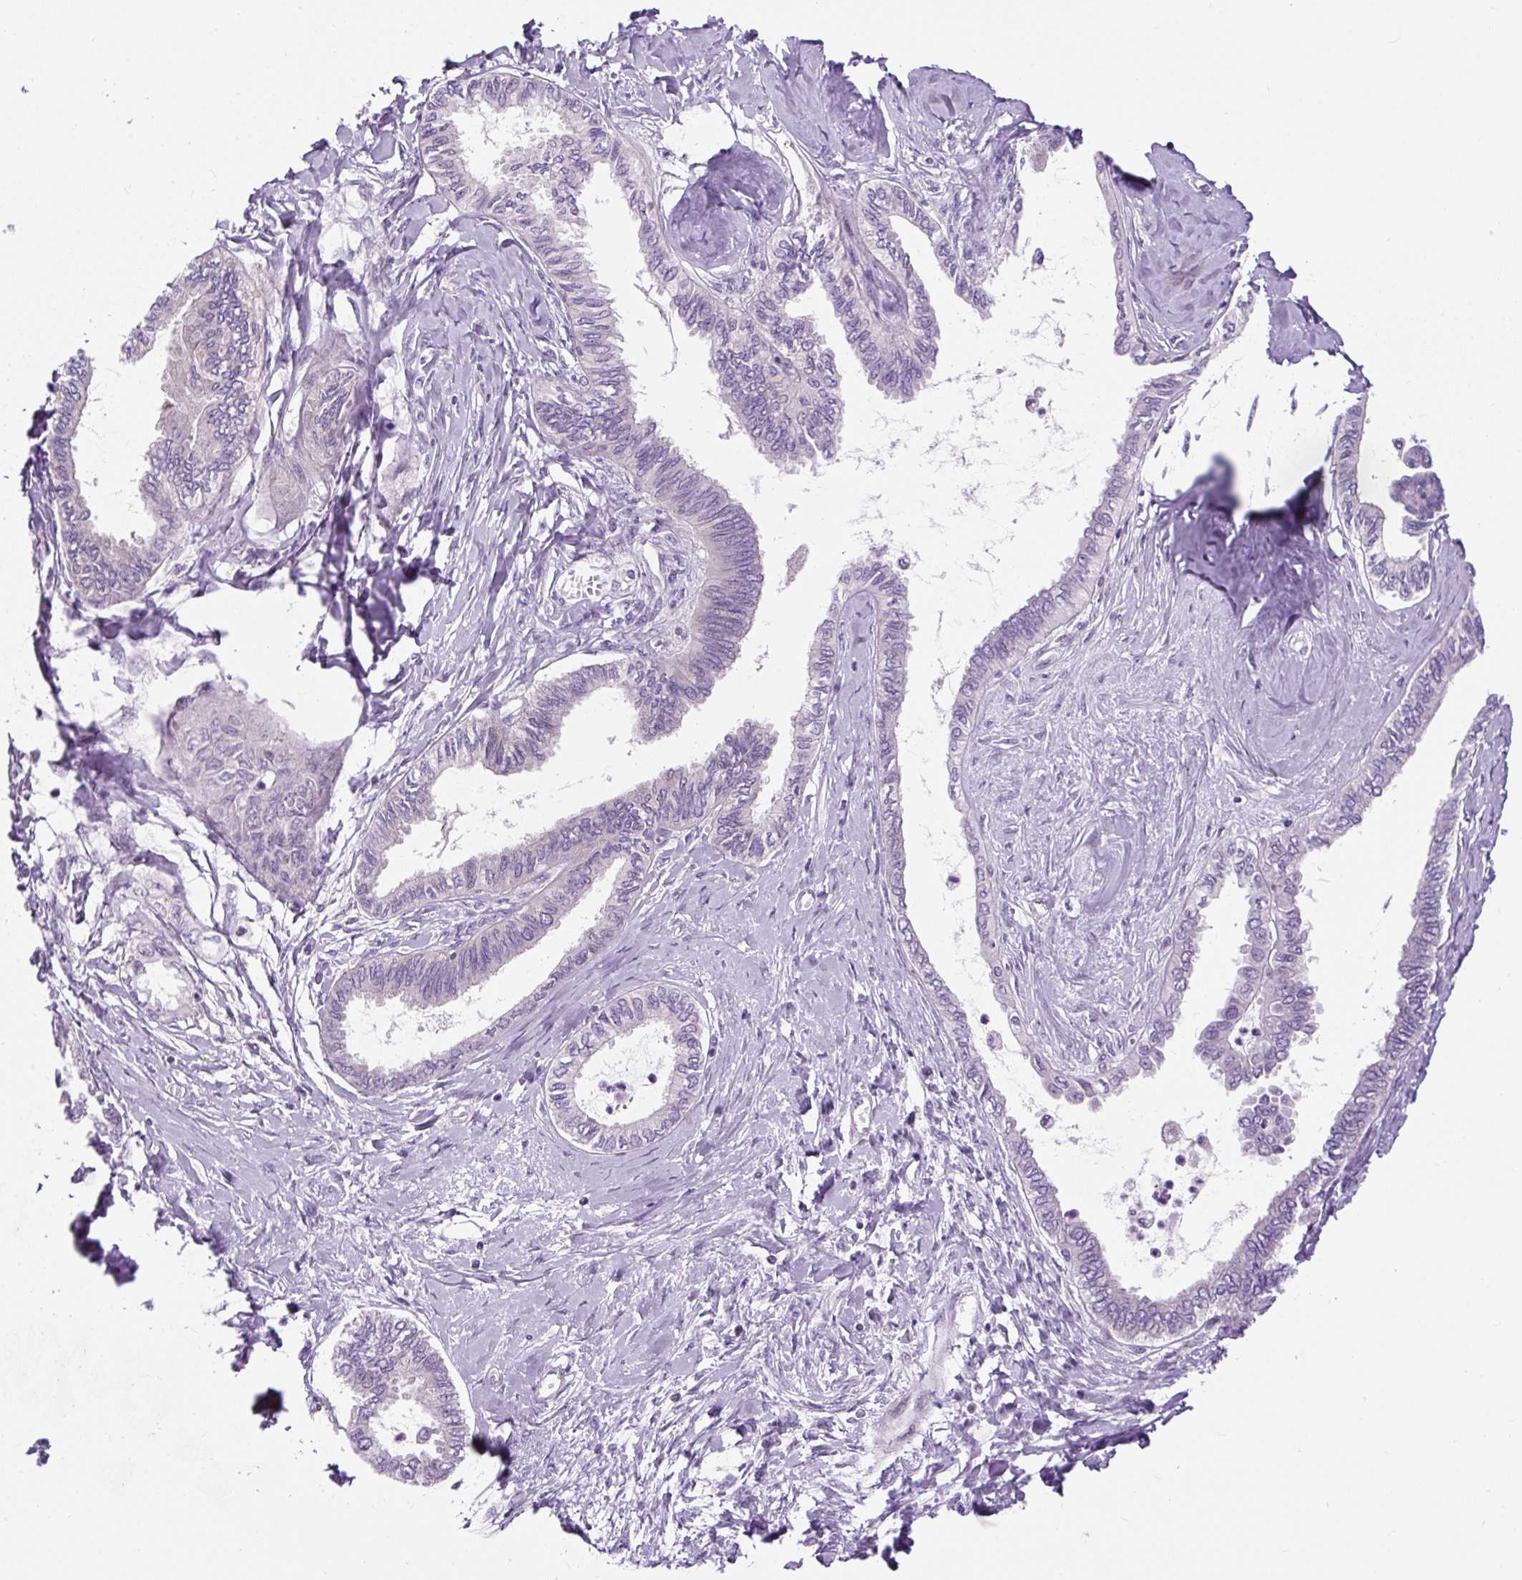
{"staining": {"intensity": "negative", "quantity": "none", "location": "none"}, "tissue": "ovarian cancer", "cell_type": "Tumor cells", "image_type": "cancer", "snomed": [{"axis": "morphology", "description": "Carcinoma, endometroid"}, {"axis": "topography", "description": "Ovary"}], "caption": "Histopathology image shows no protein positivity in tumor cells of ovarian cancer (endometroid carcinoma) tissue.", "gene": "CISD3", "patient": {"sex": "female", "age": 70}}